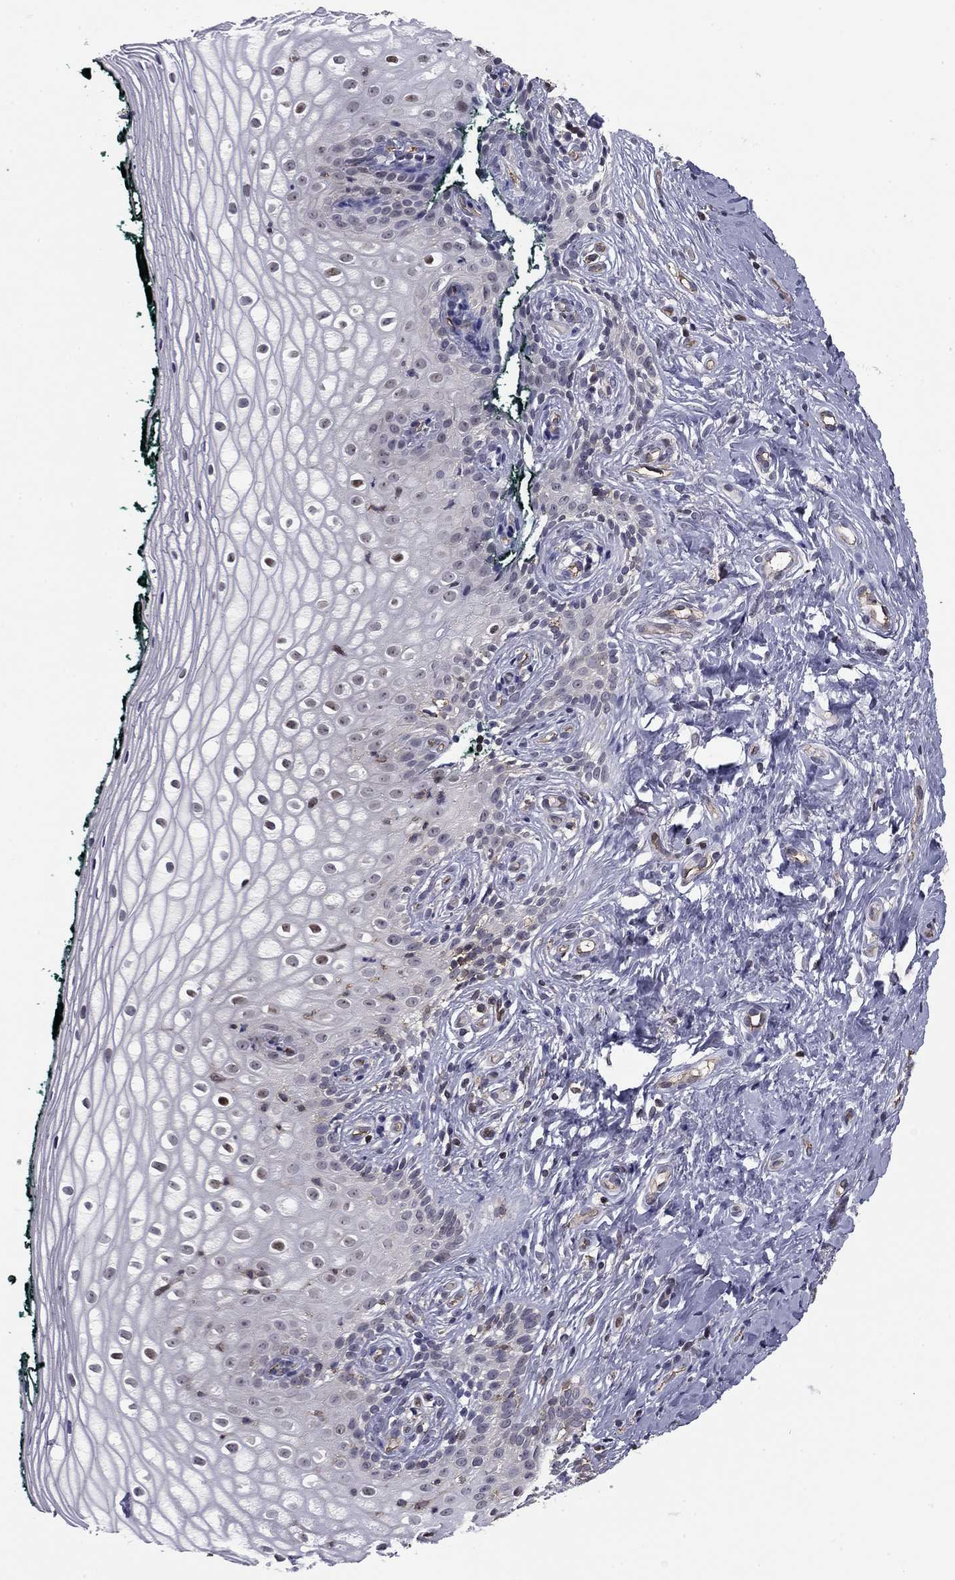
{"staining": {"intensity": "negative", "quantity": "none", "location": "none"}, "tissue": "vagina", "cell_type": "Squamous epithelial cells", "image_type": "normal", "snomed": [{"axis": "morphology", "description": "Normal tissue, NOS"}, {"axis": "topography", "description": "Vagina"}], "caption": "Immunohistochemical staining of unremarkable human vagina displays no significant expression in squamous epithelial cells. Nuclei are stained in blue.", "gene": "PLCB2", "patient": {"sex": "female", "age": 47}}